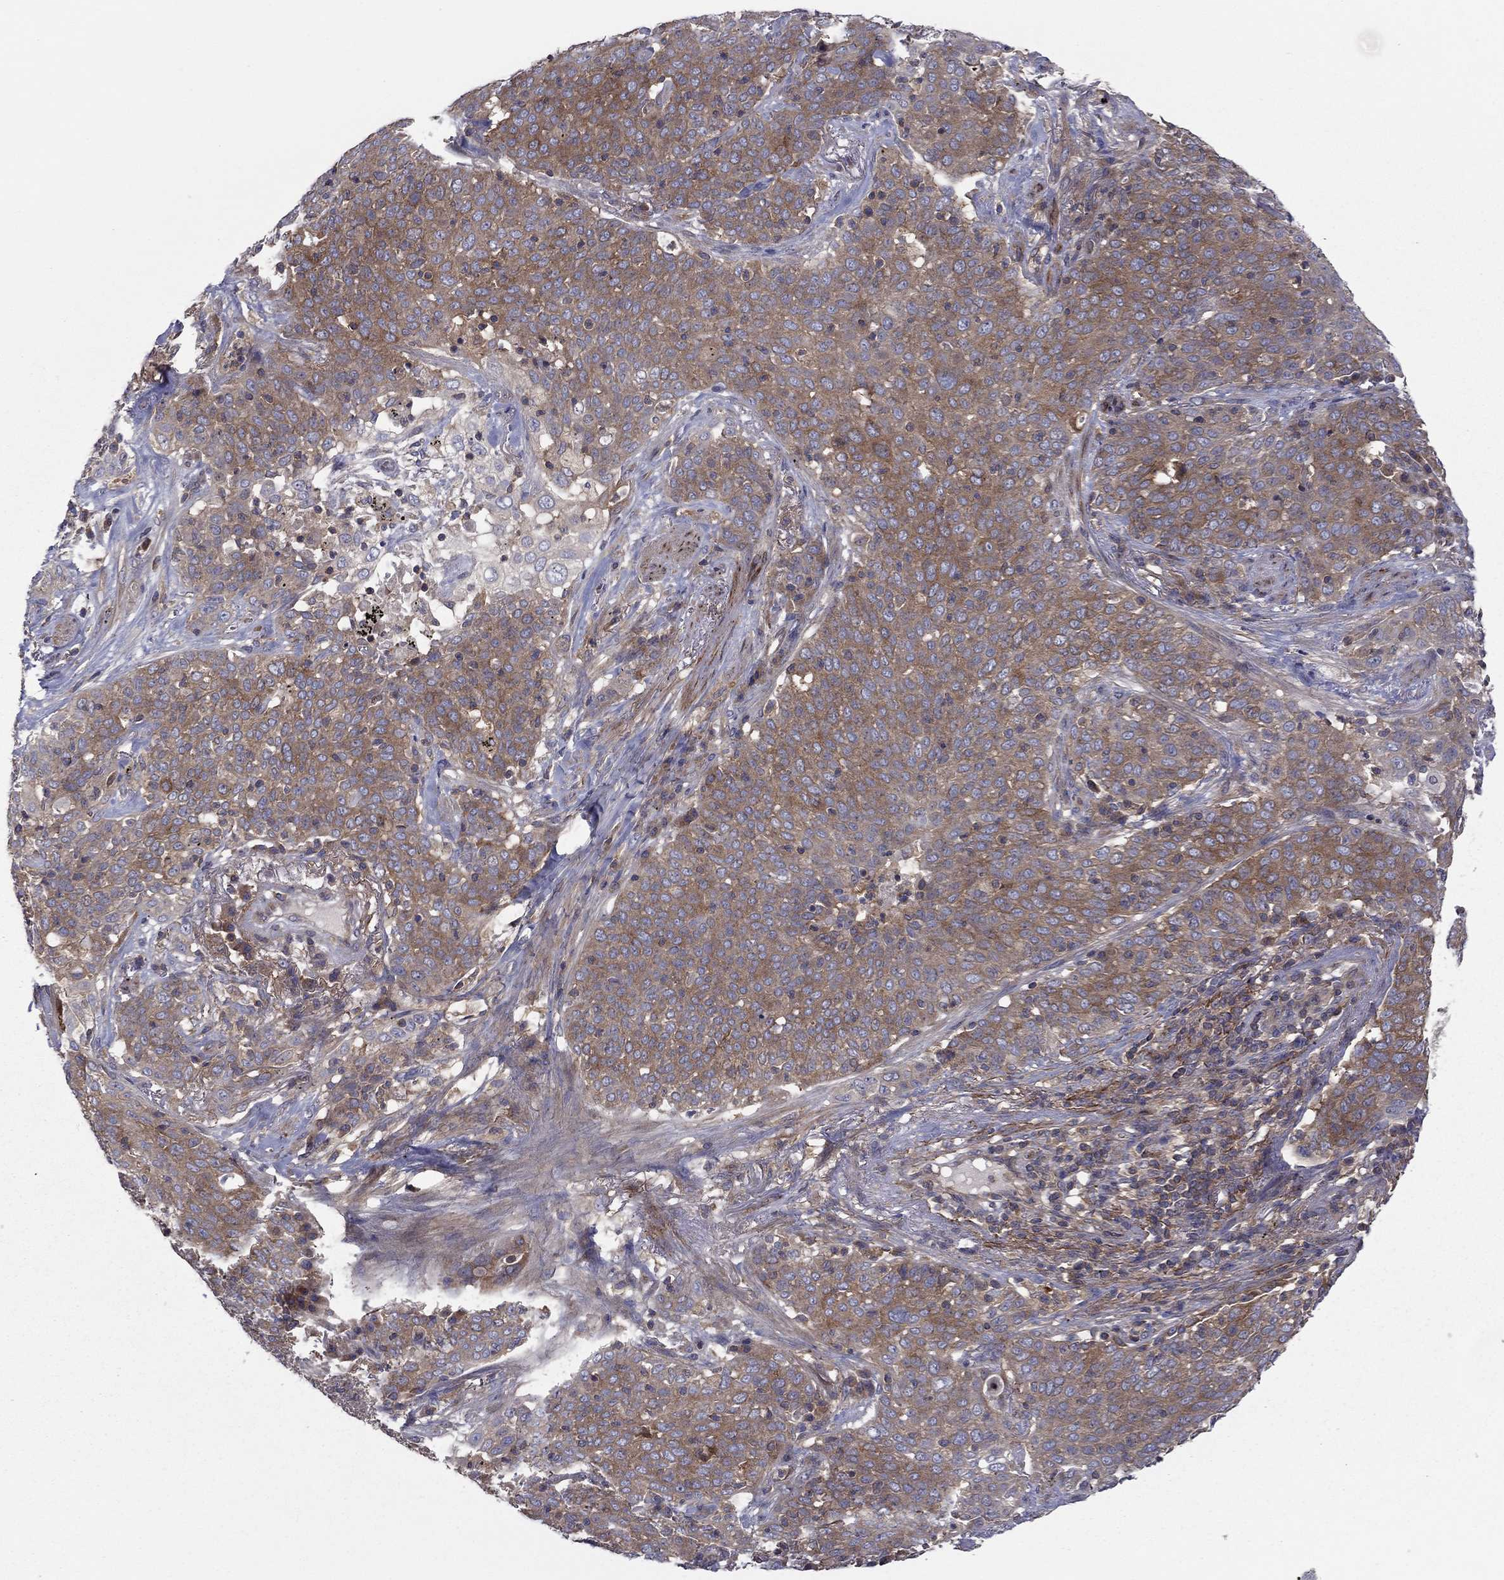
{"staining": {"intensity": "moderate", "quantity": "25%-75%", "location": "cytoplasmic/membranous"}, "tissue": "lung cancer", "cell_type": "Tumor cells", "image_type": "cancer", "snomed": [{"axis": "morphology", "description": "Squamous cell carcinoma, NOS"}, {"axis": "topography", "description": "Lung"}], "caption": "Lung cancer stained with DAB (3,3'-diaminobenzidine) immunohistochemistry exhibits medium levels of moderate cytoplasmic/membranous positivity in approximately 25%-75% of tumor cells. The protein of interest is stained brown, and the nuclei are stained in blue (DAB IHC with brightfield microscopy, high magnification).", "gene": "RNF123", "patient": {"sex": "male", "age": 82}}